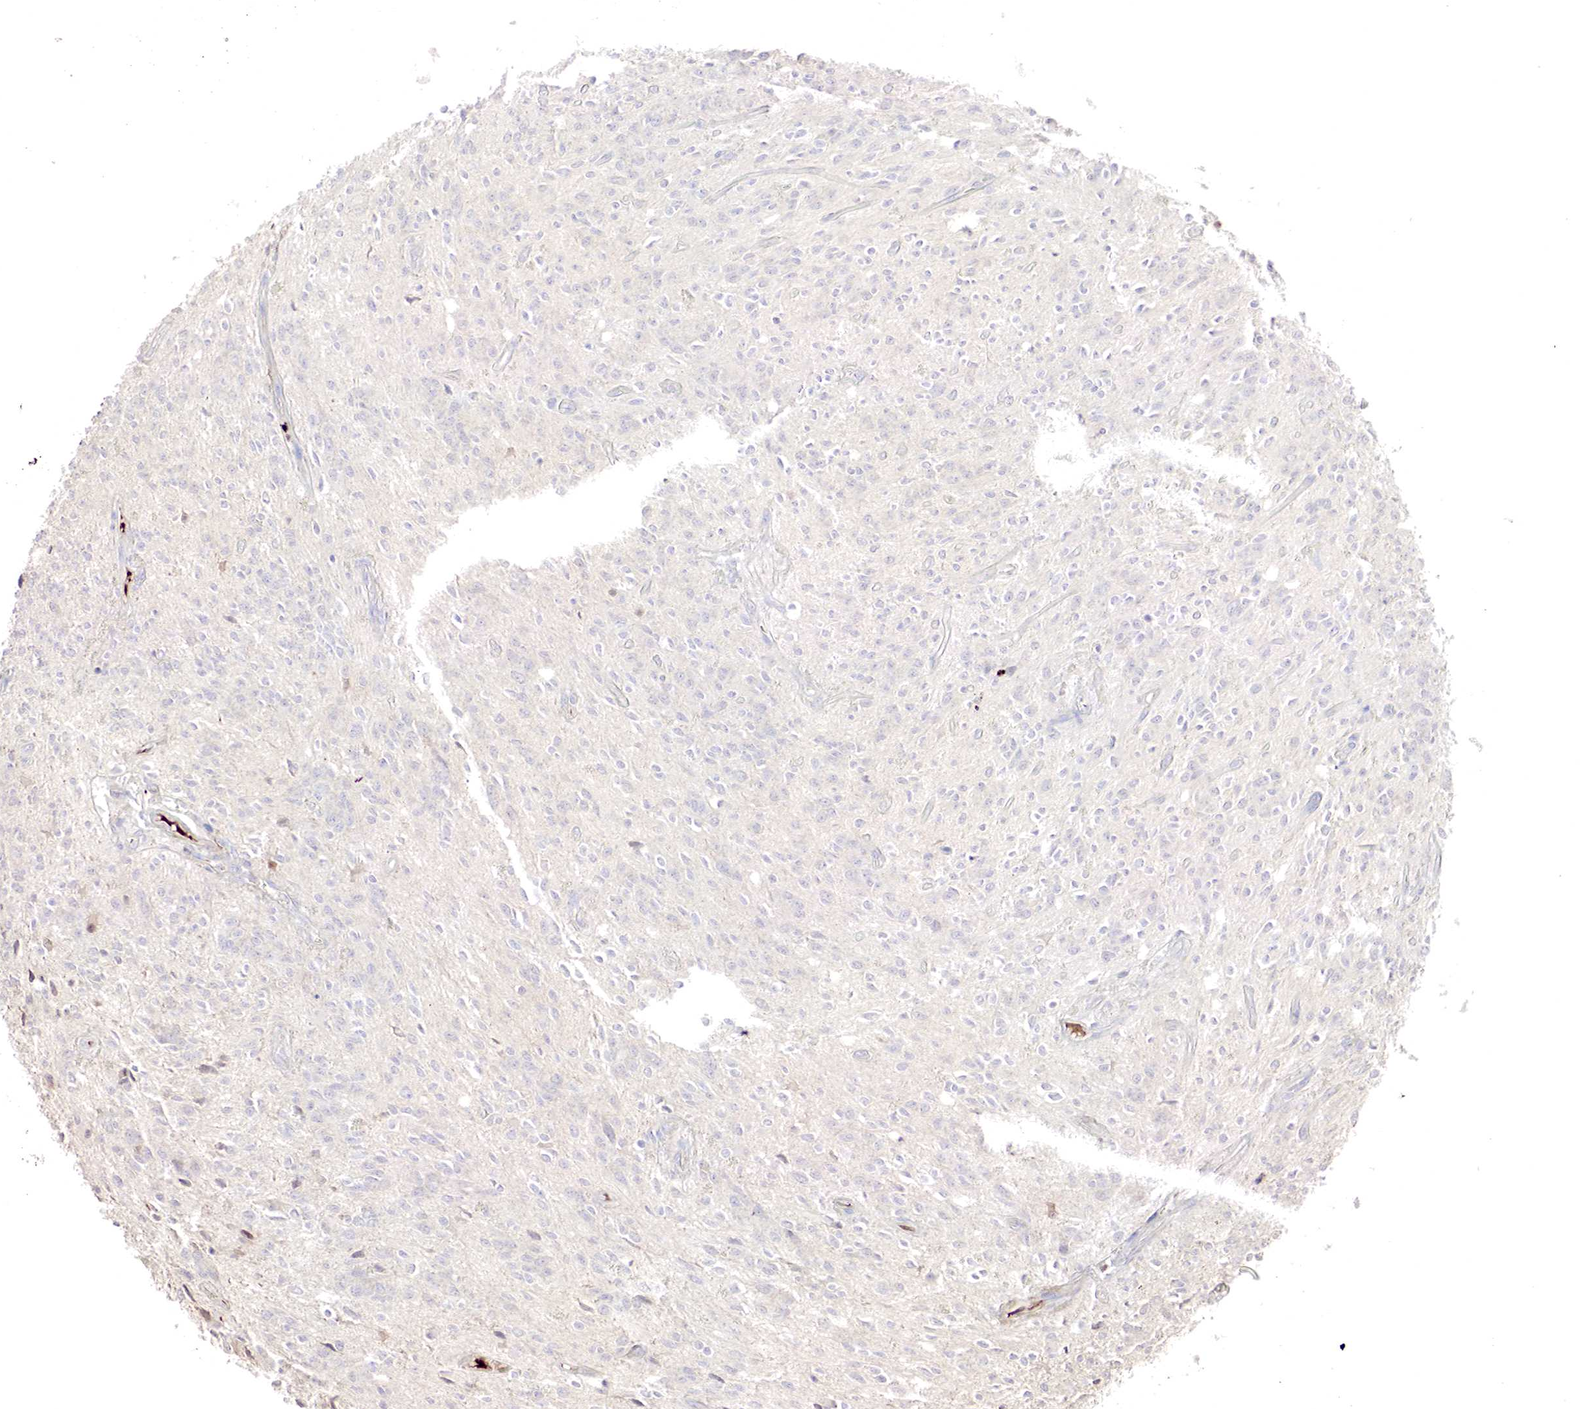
{"staining": {"intensity": "negative", "quantity": "none", "location": "none"}, "tissue": "glioma", "cell_type": "Tumor cells", "image_type": "cancer", "snomed": [{"axis": "morphology", "description": "Glioma, malignant, Low grade"}, {"axis": "topography", "description": "Brain"}], "caption": "Tumor cells are negative for protein expression in human malignant glioma (low-grade).", "gene": "GATA1", "patient": {"sex": "female", "age": 15}}